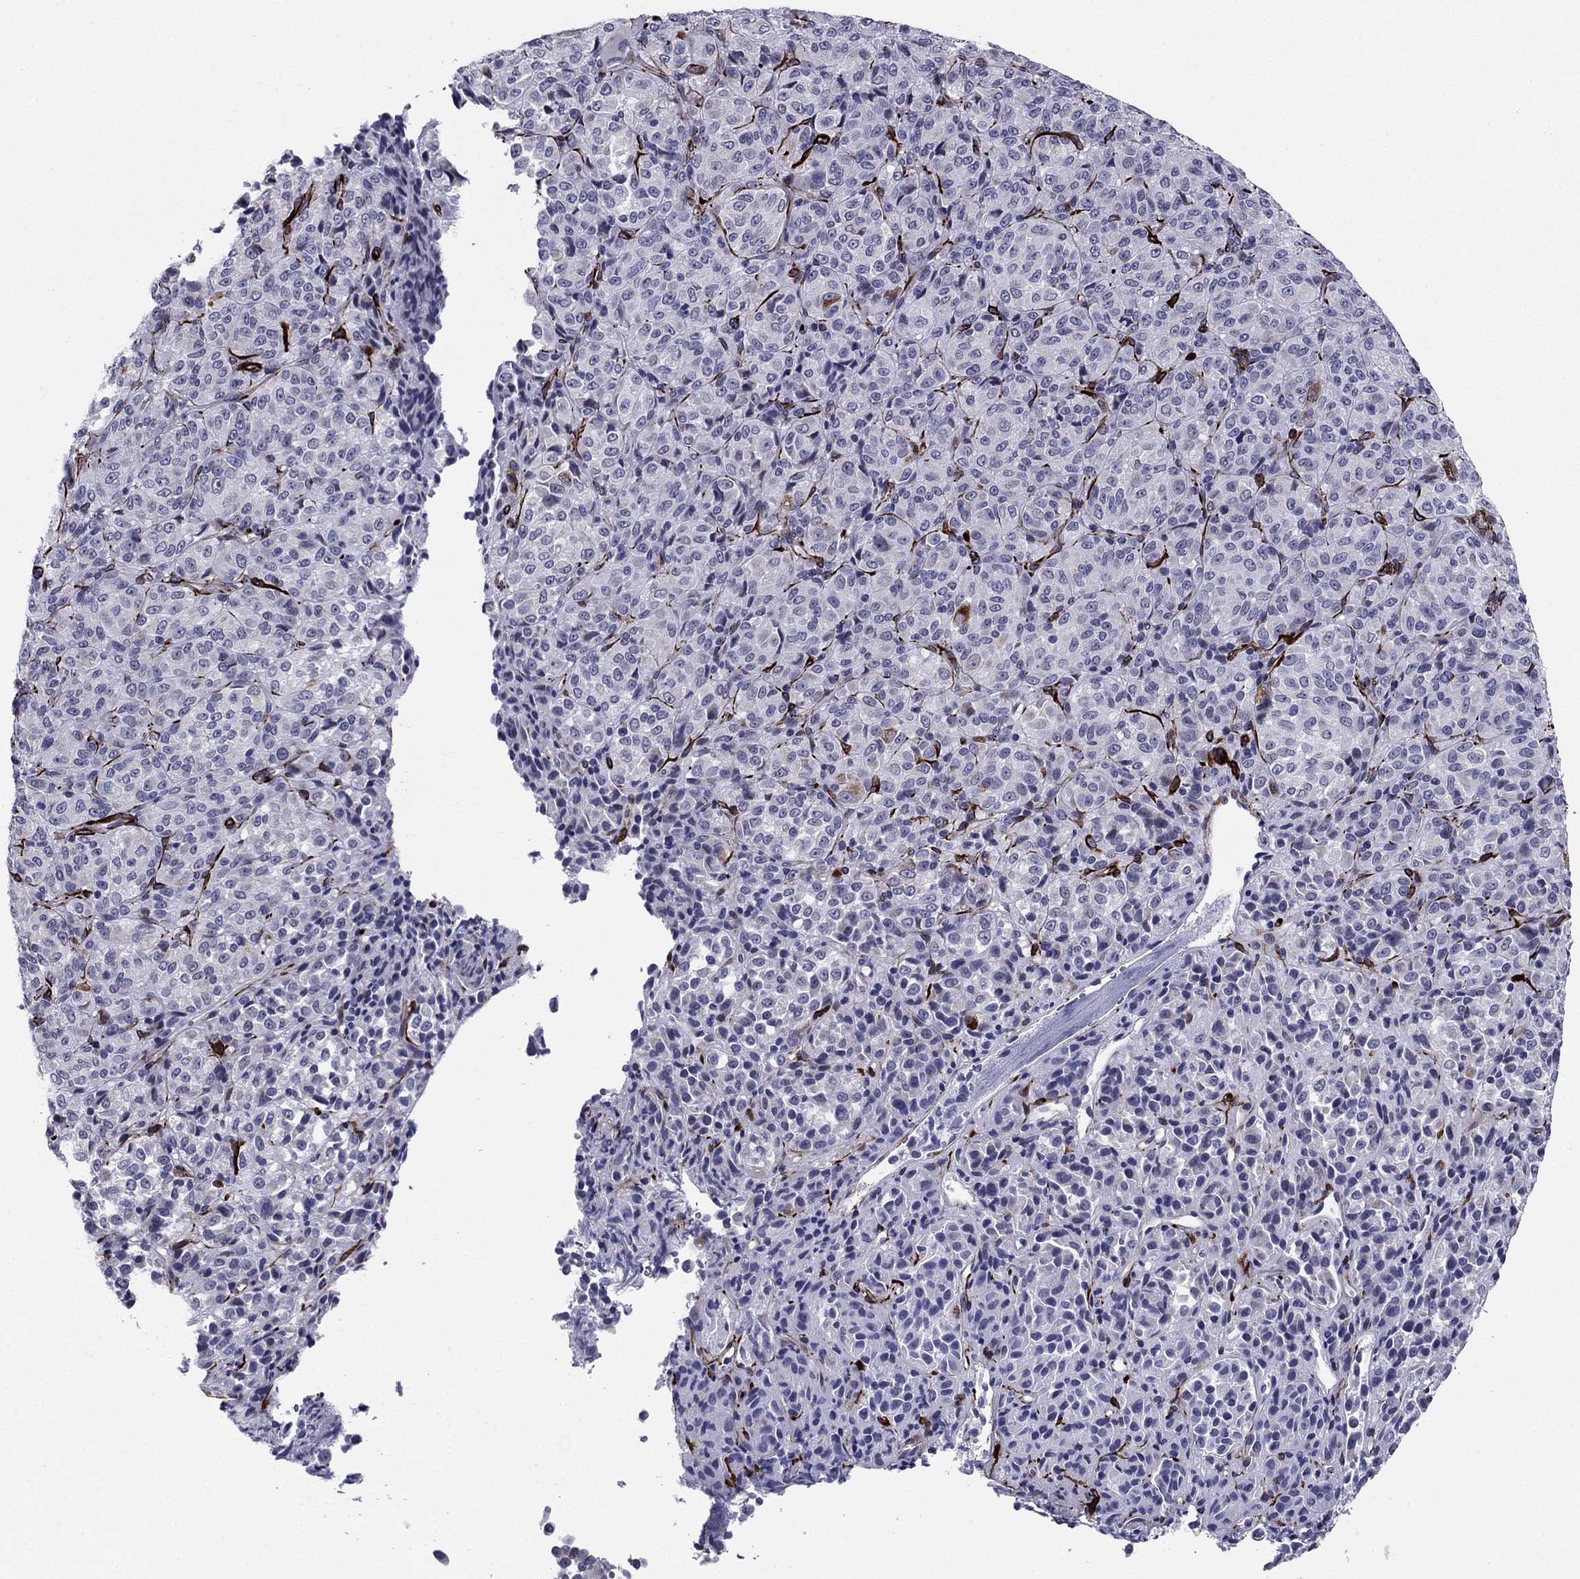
{"staining": {"intensity": "negative", "quantity": "none", "location": "none"}, "tissue": "melanoma", "cell_type": "Tumor cells", "image_type": "cancer", "snomed": [{"axis": "morphology", "description": "Malignant melanoma, Metastatic site"}, {"axis": "topography", "description": "Brain"}], "caption": "This micrograph is of malignant melanoma (metastatic site) stained with IHC to label a protein in brown with the nuclei are counter-stained blue. There is no expression in tumor cells.", "gene": "ANKS4B", "patient": {"sex": "female", "age": 56}}